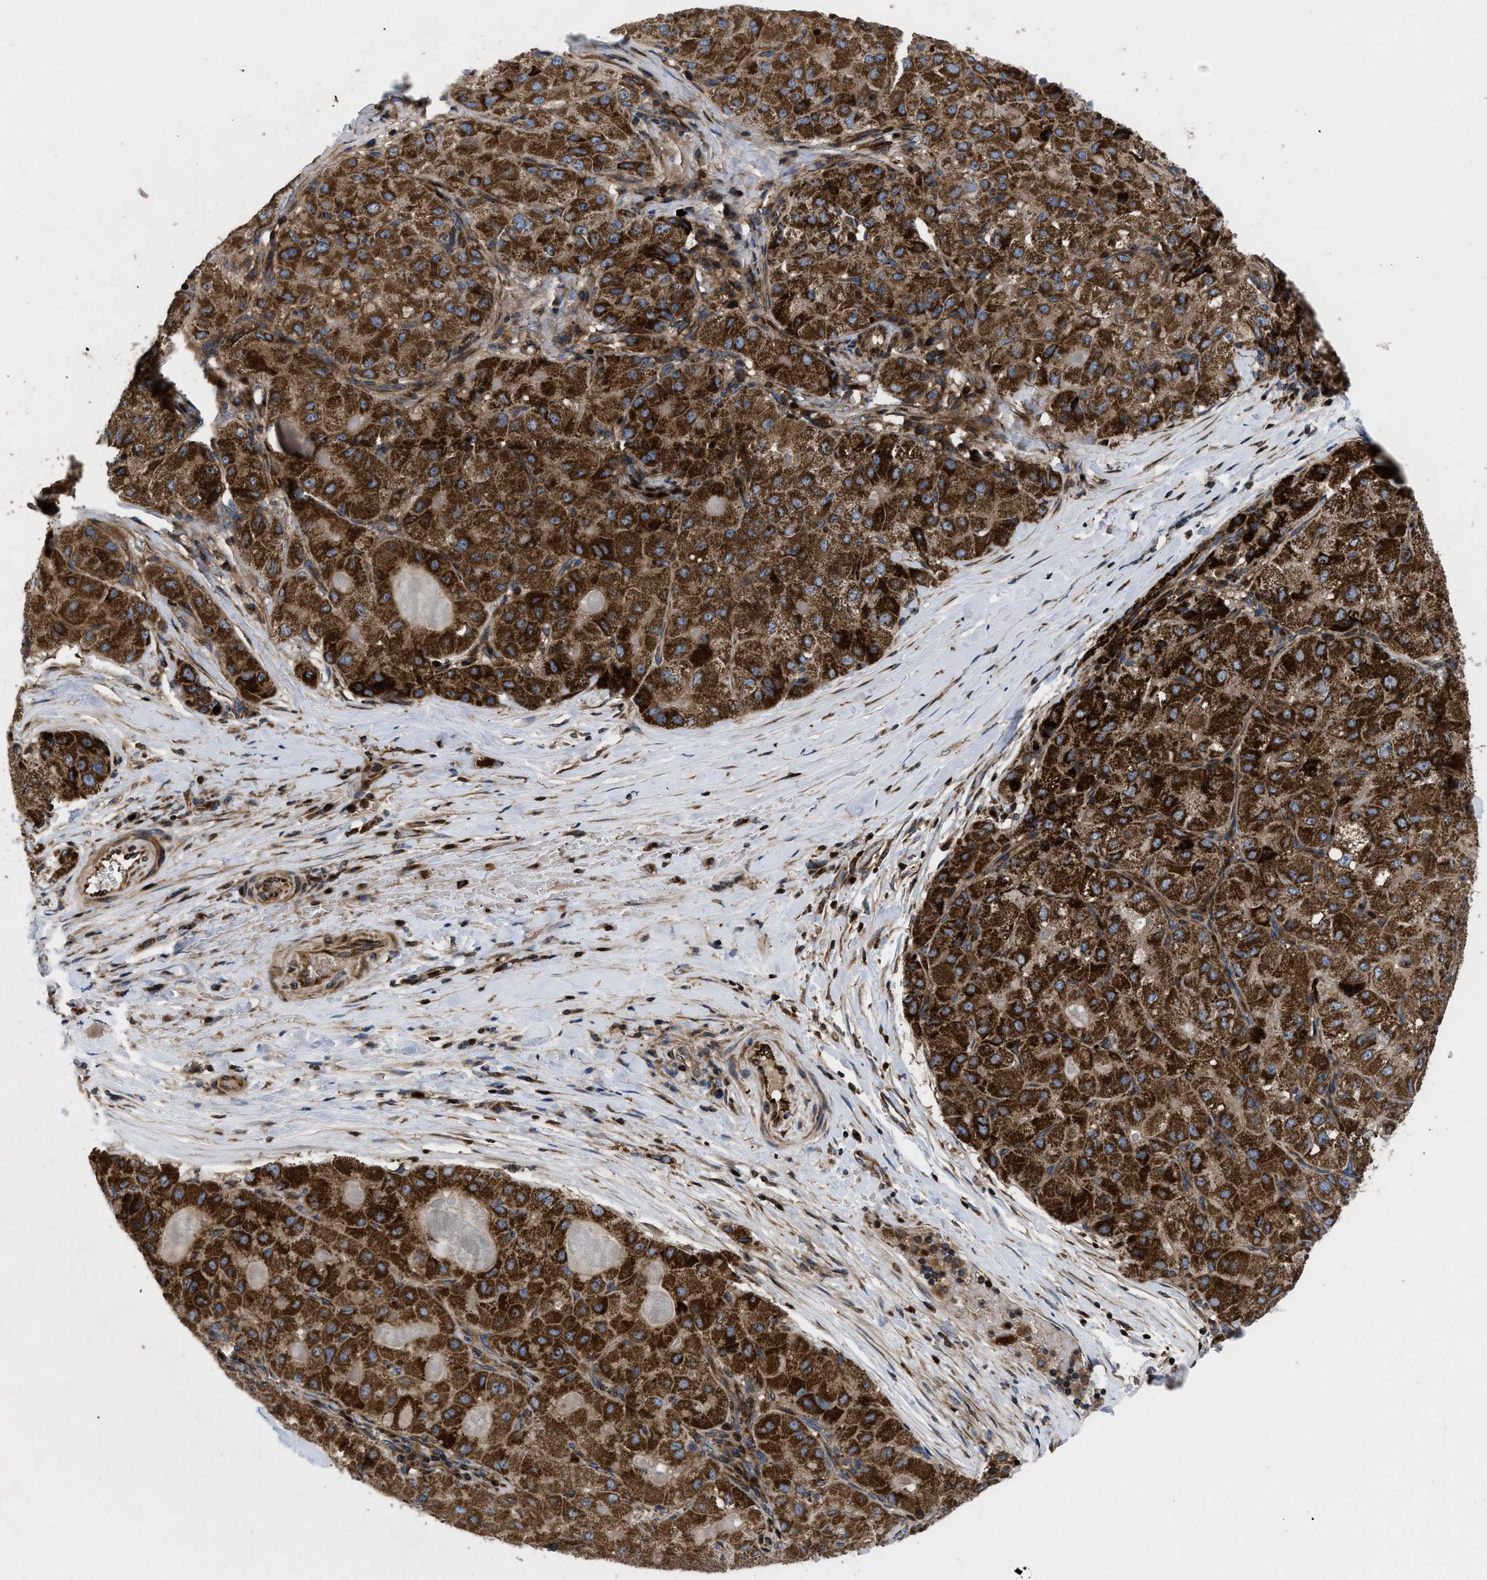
{"staining": {"intensity": "strong", "quantity": ">75%", "location": "cytoplasmic/membranous"}, "tissue": "liver cancer", "cell_type": "Tumor cells", "image_type": "cancer", "snomed": [{"axis": "morphology", "description": "Carcinoma, Hepatocellular, NOS"}, {"axis": "topography", "description": "Liver"}], "caption": "DAB (3,3'-diaminobenzidine) immunohistochemical staining of human liver cancer (hepatocellular carcinoma) reveals strong cytoplasmic/membranous protein expression in approximately >75% of tumor cells.", "gene": "YBEY", "patient": {"sex": "male", "age": 80}}